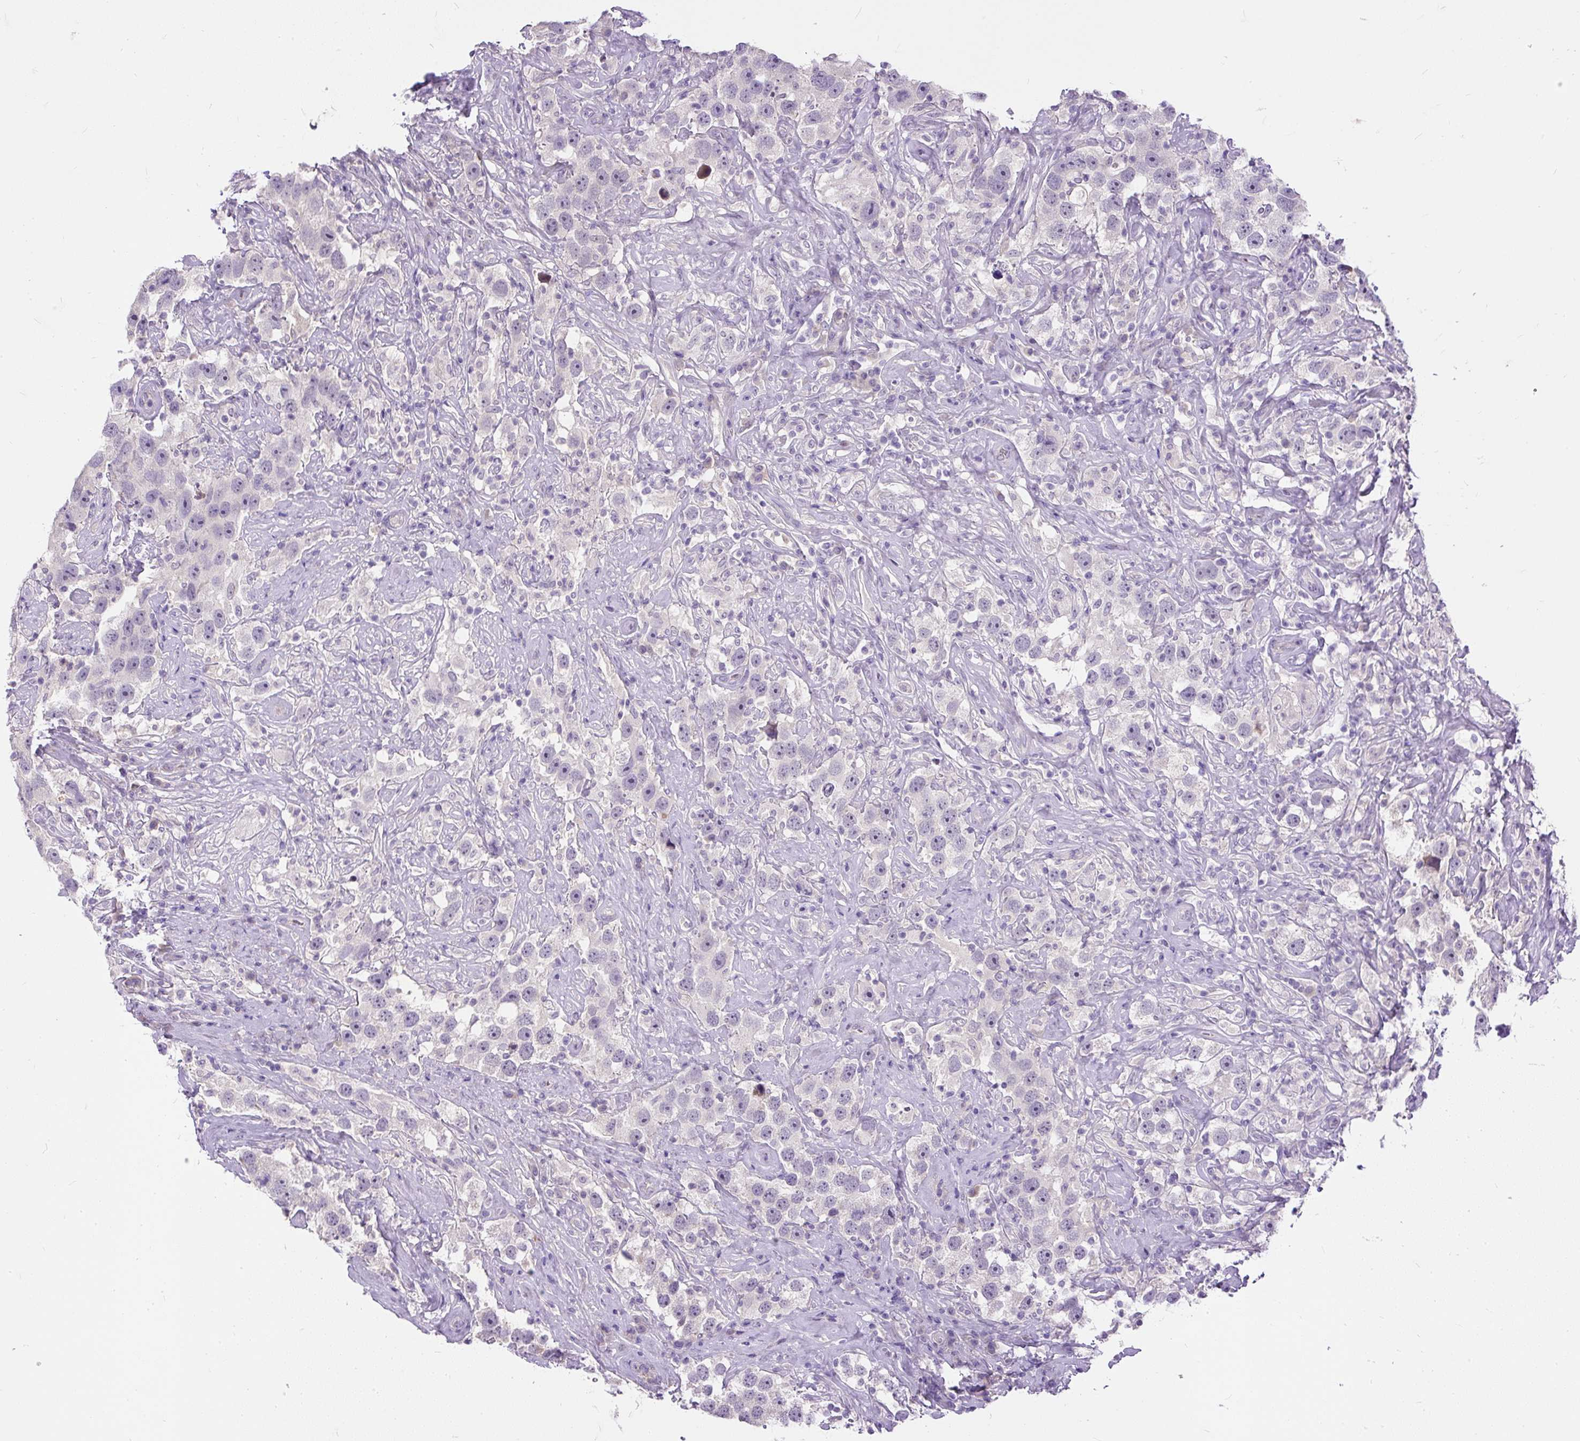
{"staining": {"intensity": "negative", "quantity": "none", "location": "none"}, "tissue": "testis cancer", "cell_type": "Tumor cells", "image_type": "cancer", "snomed": [{"axis": "morphology", "description": "Seminoma, NOS"}, {"axis": "topography", "description": "Testis"}], "caption": "Immunohistochemistry micrograph of testis cancer (seminoma) stained for a protein (brown), which displays no expression in tumor cells.", "gene": "KRTAP20-3", "patient": {"sex": "male", "age": 49}}